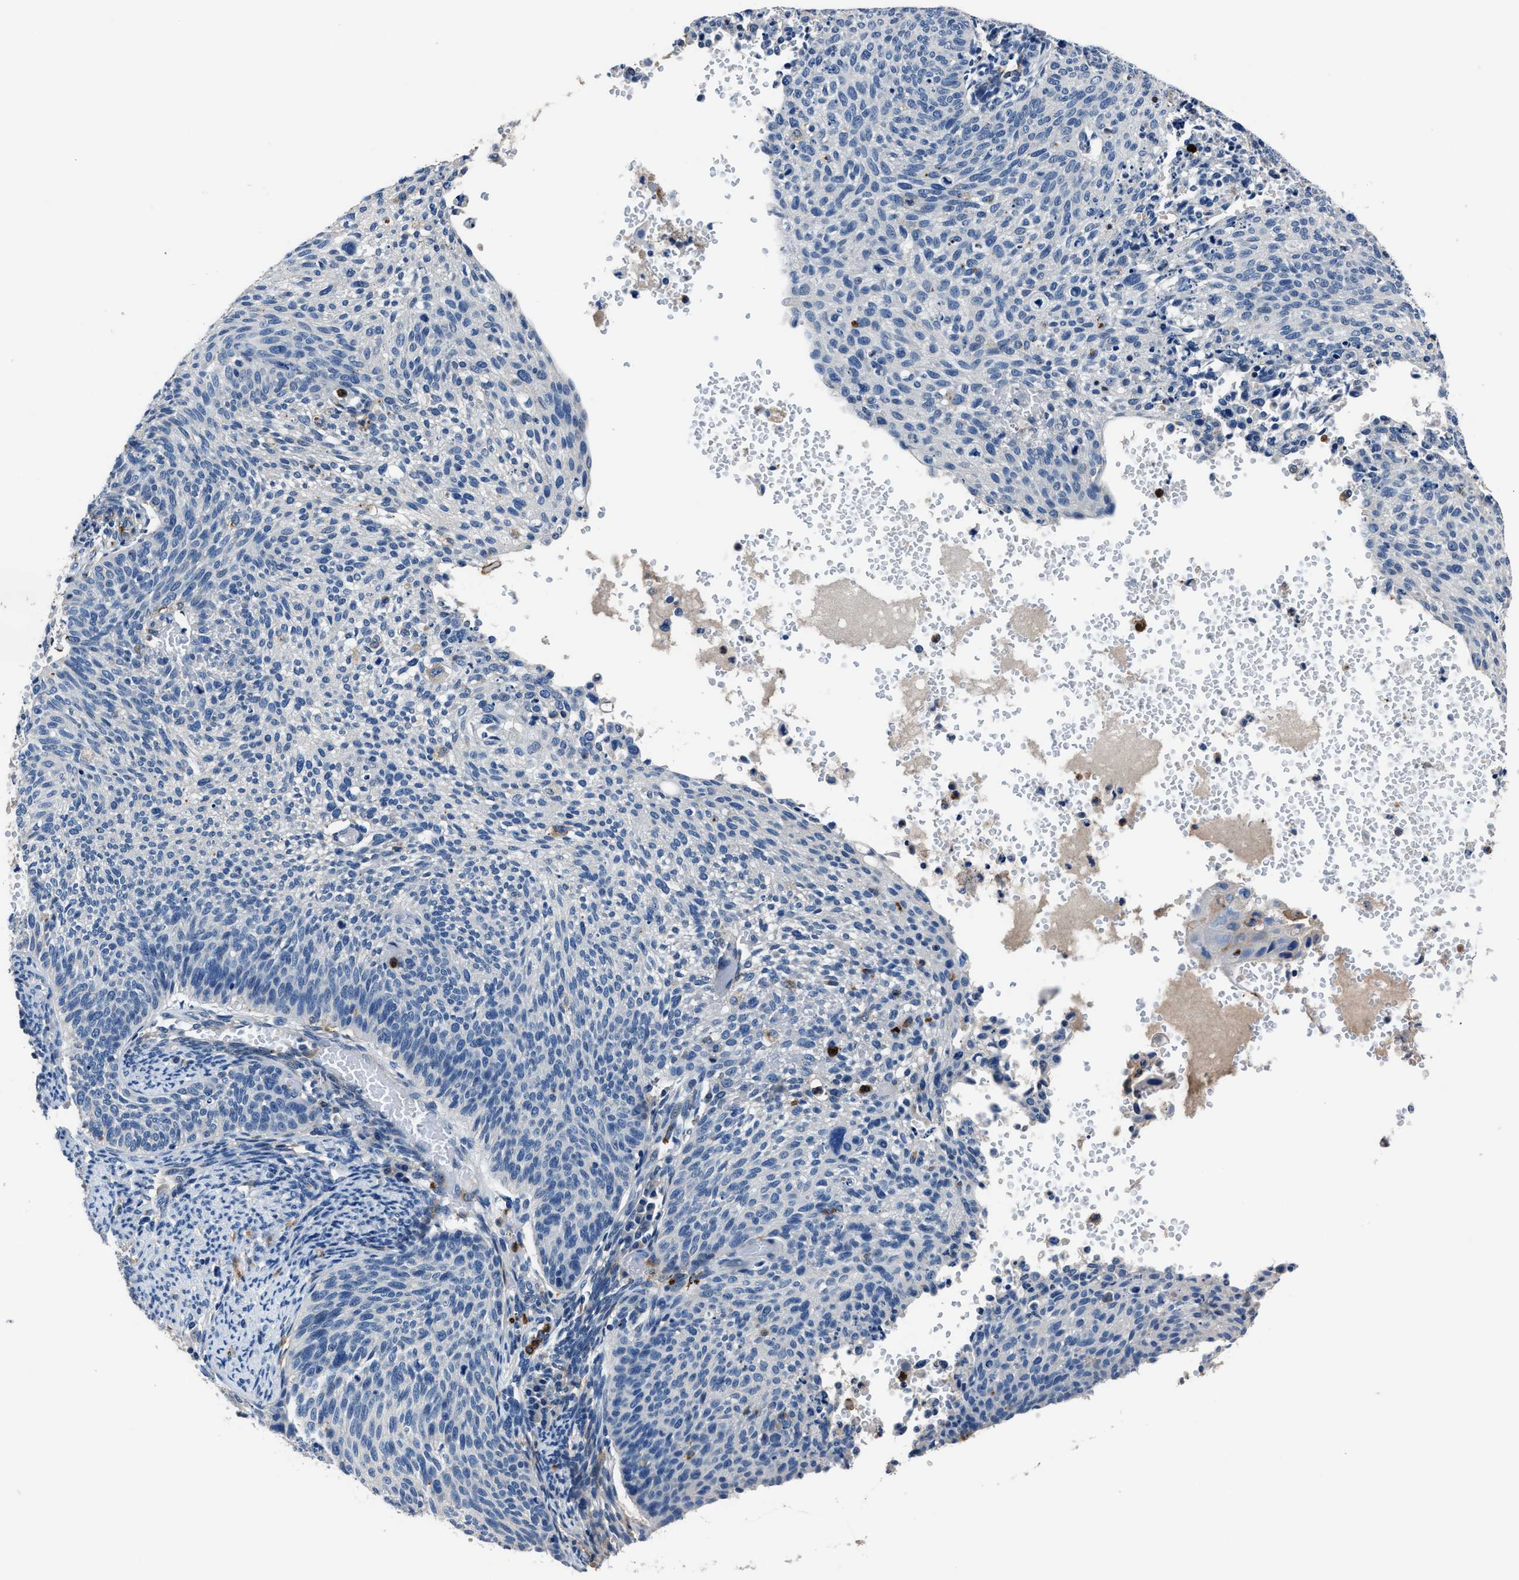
{"staining": {"intensity": "negative", "quantity": "none", "location": "none"}, "tissue": "cervical cancer", "cell_type": "Tumor cells", "image_type": "cancer", "snomed": [{"axis": "morphology", "description": "Squamous cell carcinoma, NOS"}, {"axis": "topography", "description": "Cervix"}], "caption": "The photomicrograph demonstrates no staining of tumor cells in squamous cell carcinoma (cervical). (DAB immunohistochemistry (IHC), high magnification).", "gene": "FGL2", "patient": {"sex": "female", "age": 70}}